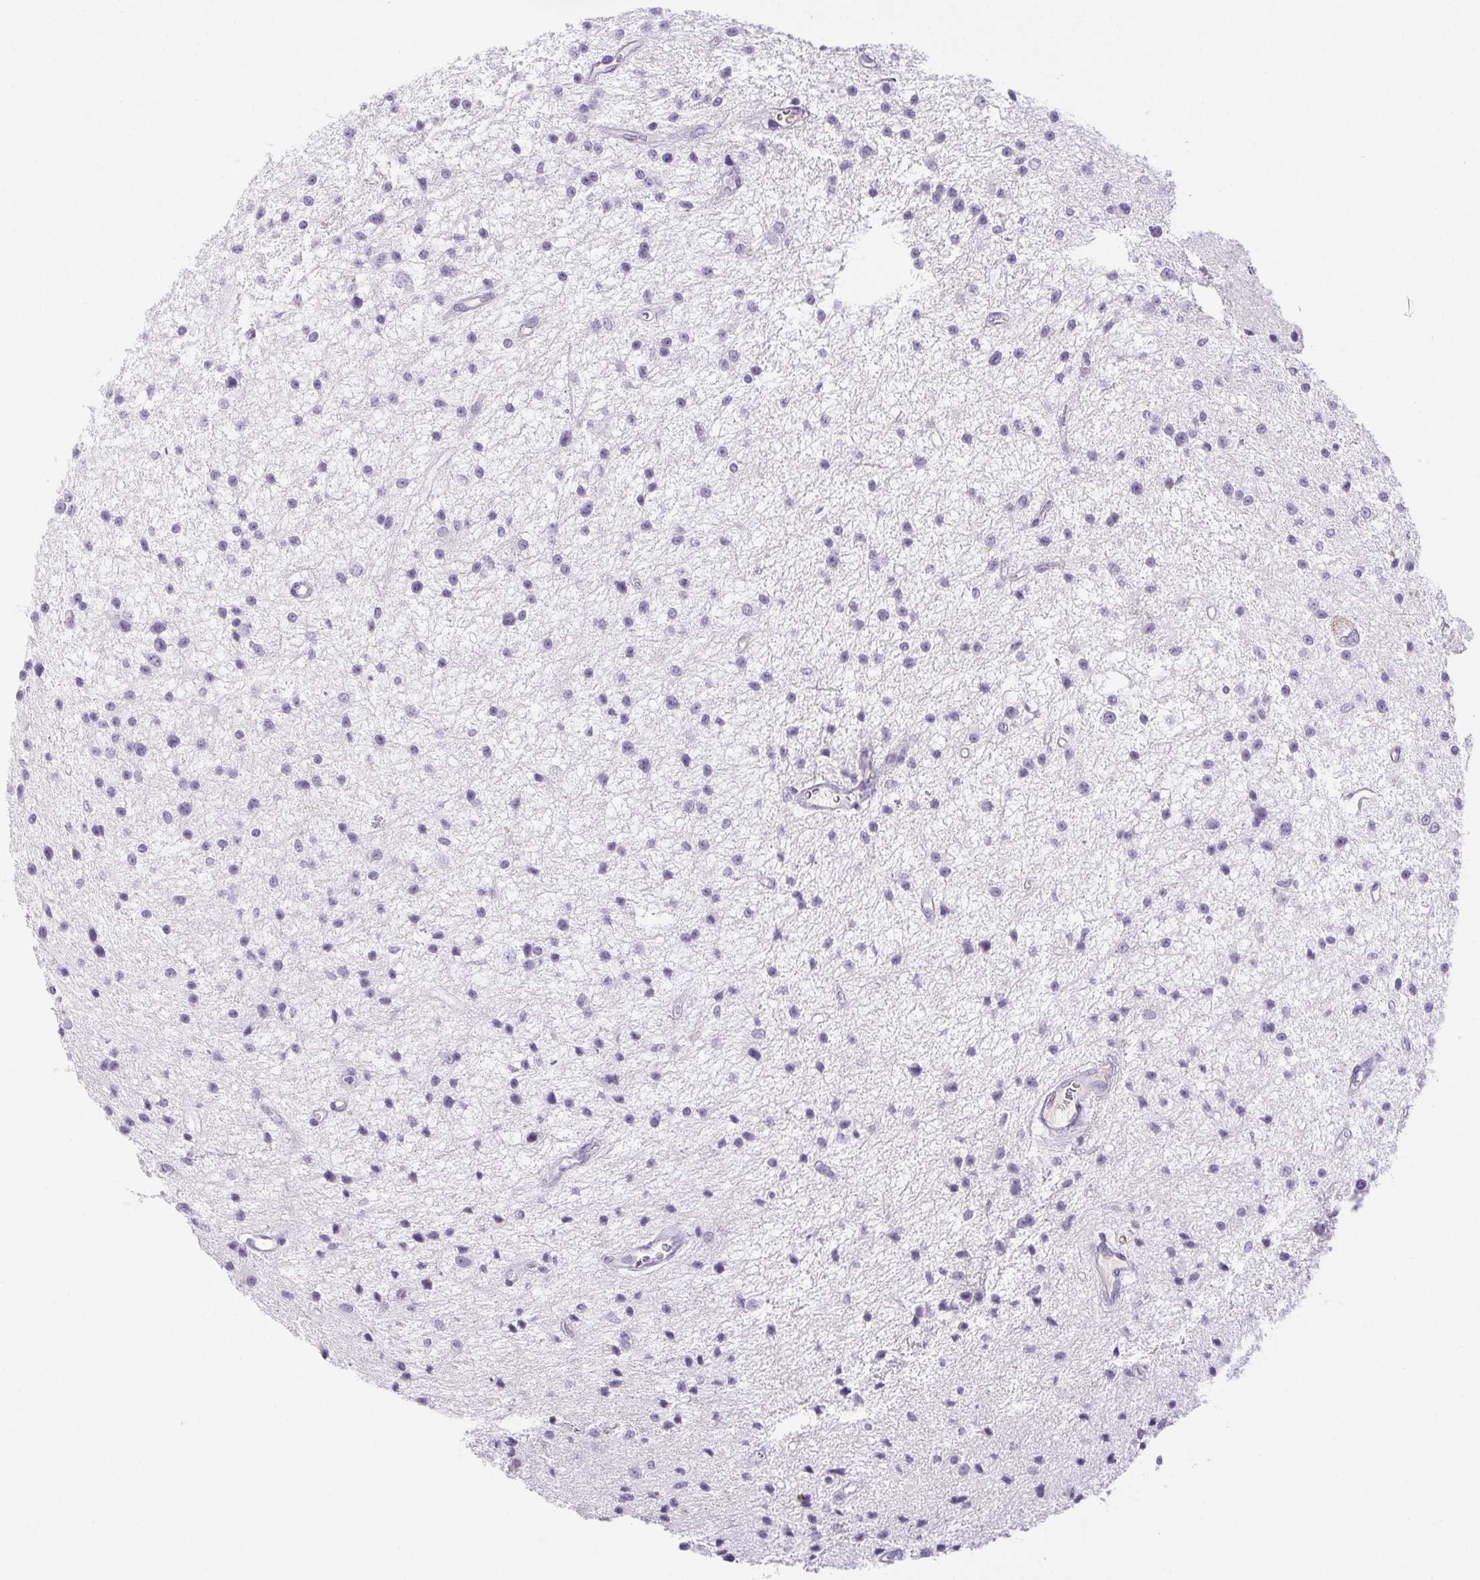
{"staining": {"intensity": "negative", "quantity": "none", "location": "none"}, "tissue": "glioma", "cell_type": "Tumor cells", "image_type": "cancer", "snomed": [{"axis": "morphology", "description": "Glioma, malignant, Low grade"}, {"axis": "topography", "description": "Brain"}], "caption": "This is an immunohistochemistry histopathology image of human low-grade glioma (malignant). There is no positivity in tumor cells.", "gene": "PAPPA2", "patient": {"sex": "male", "age": 43}}